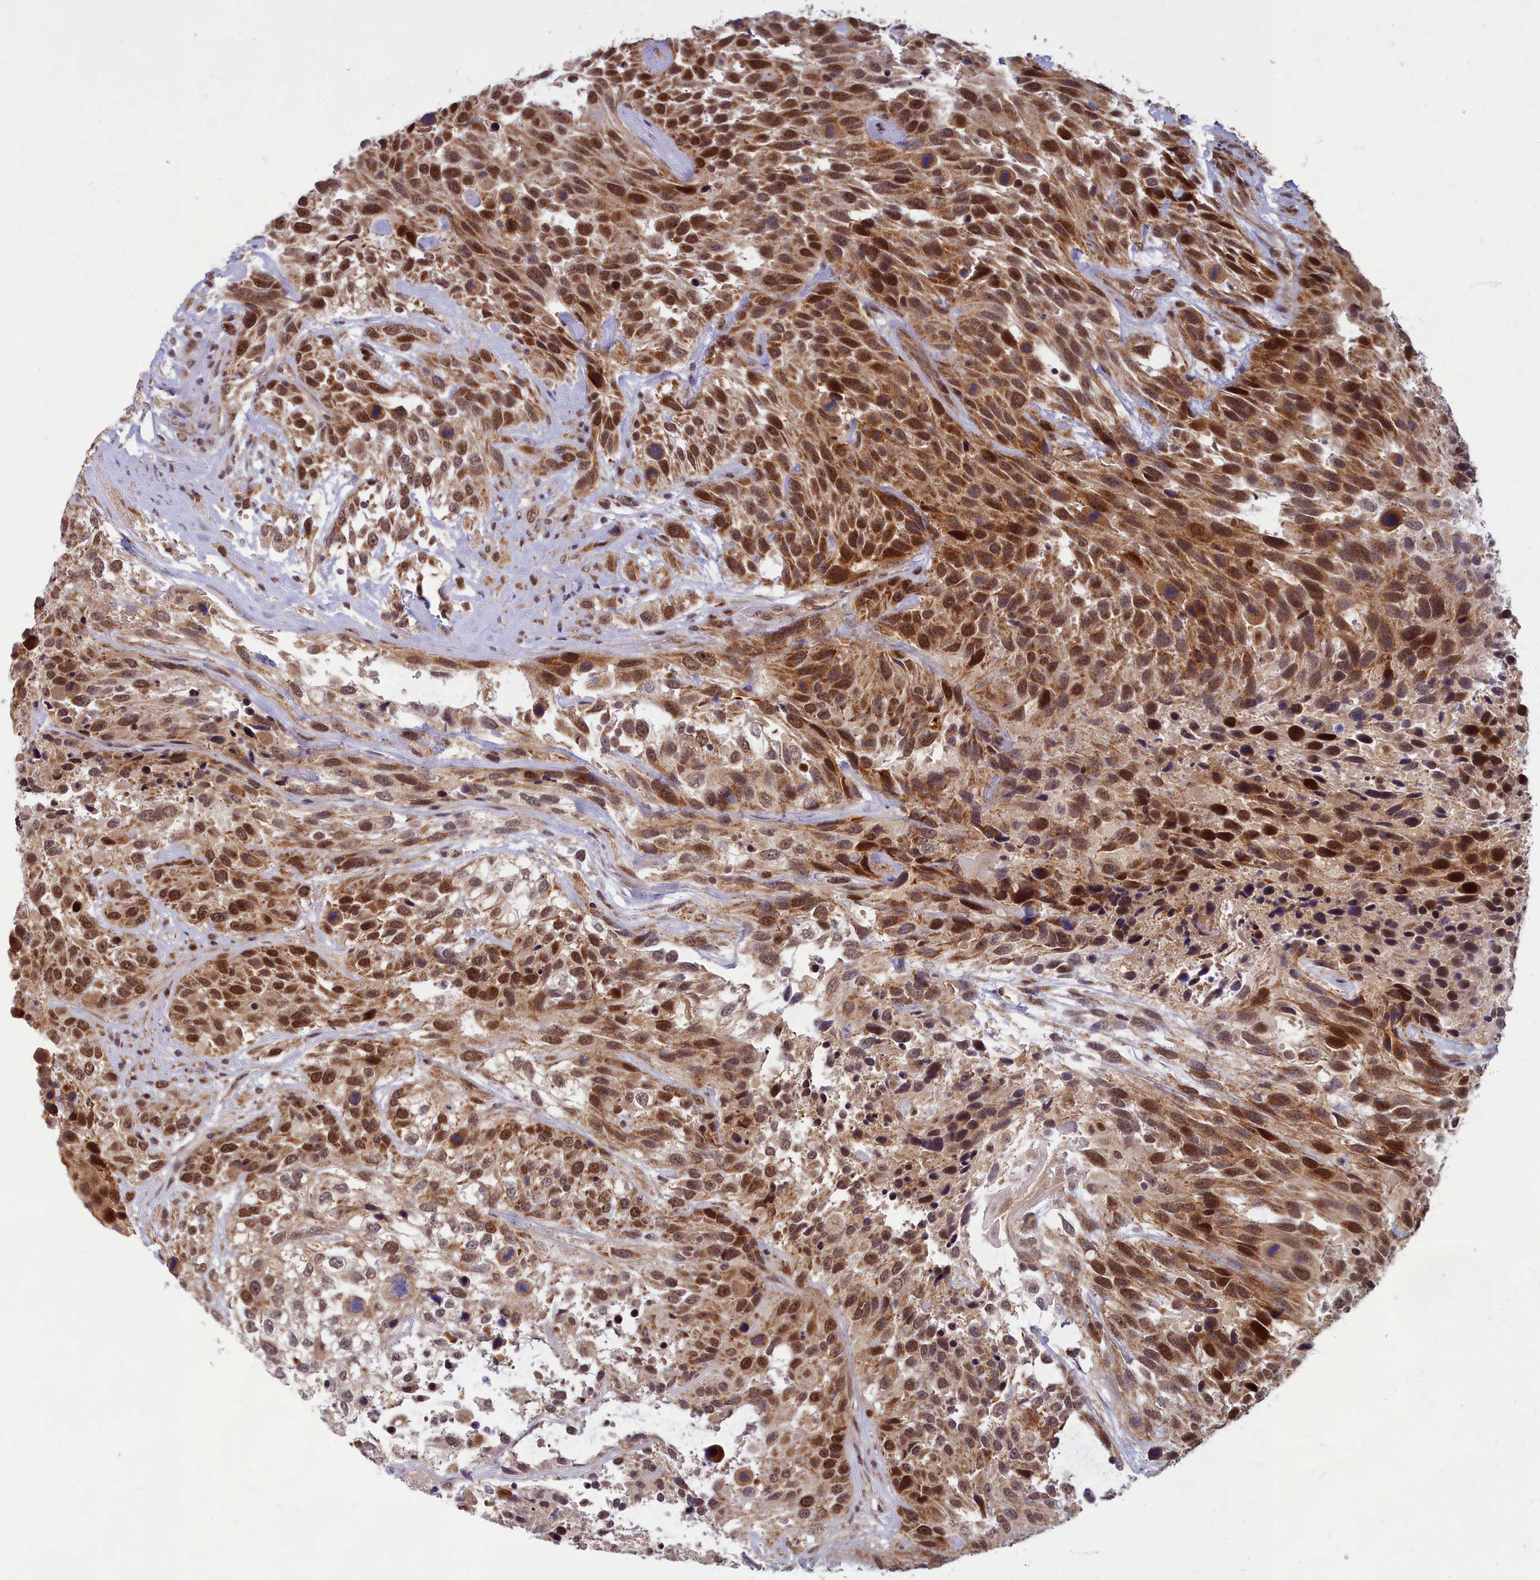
{"staining": {"intensity": "strong", "quantity": ">75%", "location": "nuclear"}, "tissue": "urothelial cancer", "cell_type": "Tumor cells", "image_type": "cancer", "snomed": [{"axis": "morphology", "description": "Urothelial carcinoma, High grade"}, {"axis": "topography", "description": "Urinary bladder"}], "caption": "Urothelial cancer was stained to show a protein in brown. There is high levels of strong nuclear expression in about >75% of tumor cells. Using DAB (brown) and hematoxylin (blue) stains, captured at high magnification using brightfield microscopy.", "gene": "EARS2", "patient": {"sex": "female", "age": 70}}